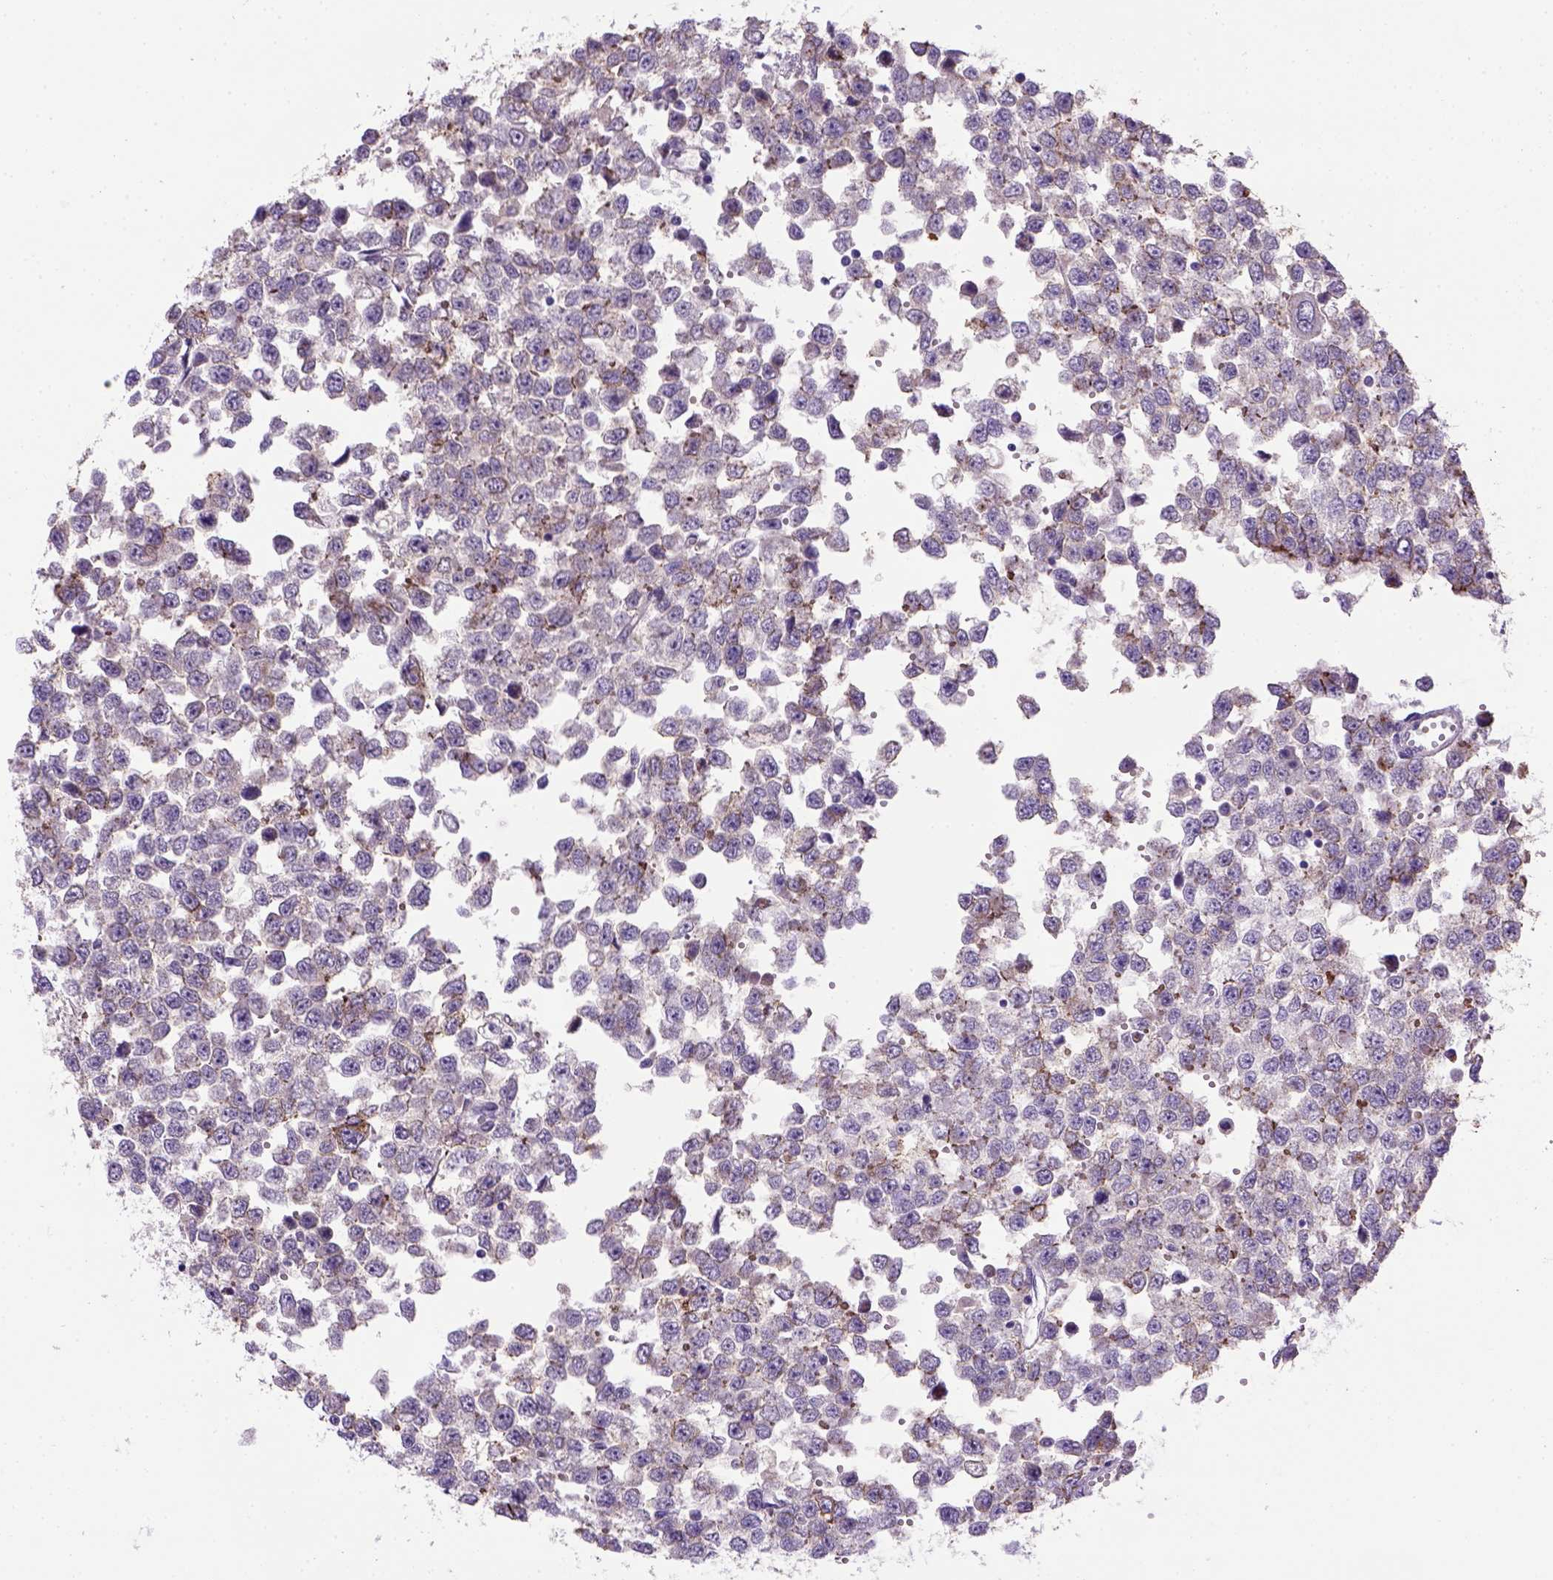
{"staining": {"intensity": "moderate", "quantity": "<25%", "location": "cytoplasmic/membranous"}, "tissue": "testis cancer", "cell_type": "Tumor cells", "image_type": "cancer", "snomed": [{"axis": "morphology", "description": "Normal tissue, NOS"}, {"axis": "morphology", "description": "Seminoma, NOS"}, {"axis": "topography", "description": "Testis"}, {"axis": "topography", "description": "Epididymis"}], "caption": "This micrograph exhibits IHC staining of human testis cancer (seminoma), with low moderate cytoplasmic/membranous expression in approximately <25% of tumor cells.", "gene": "CDH1", "patient": {"sex": "male", "age": 34}}